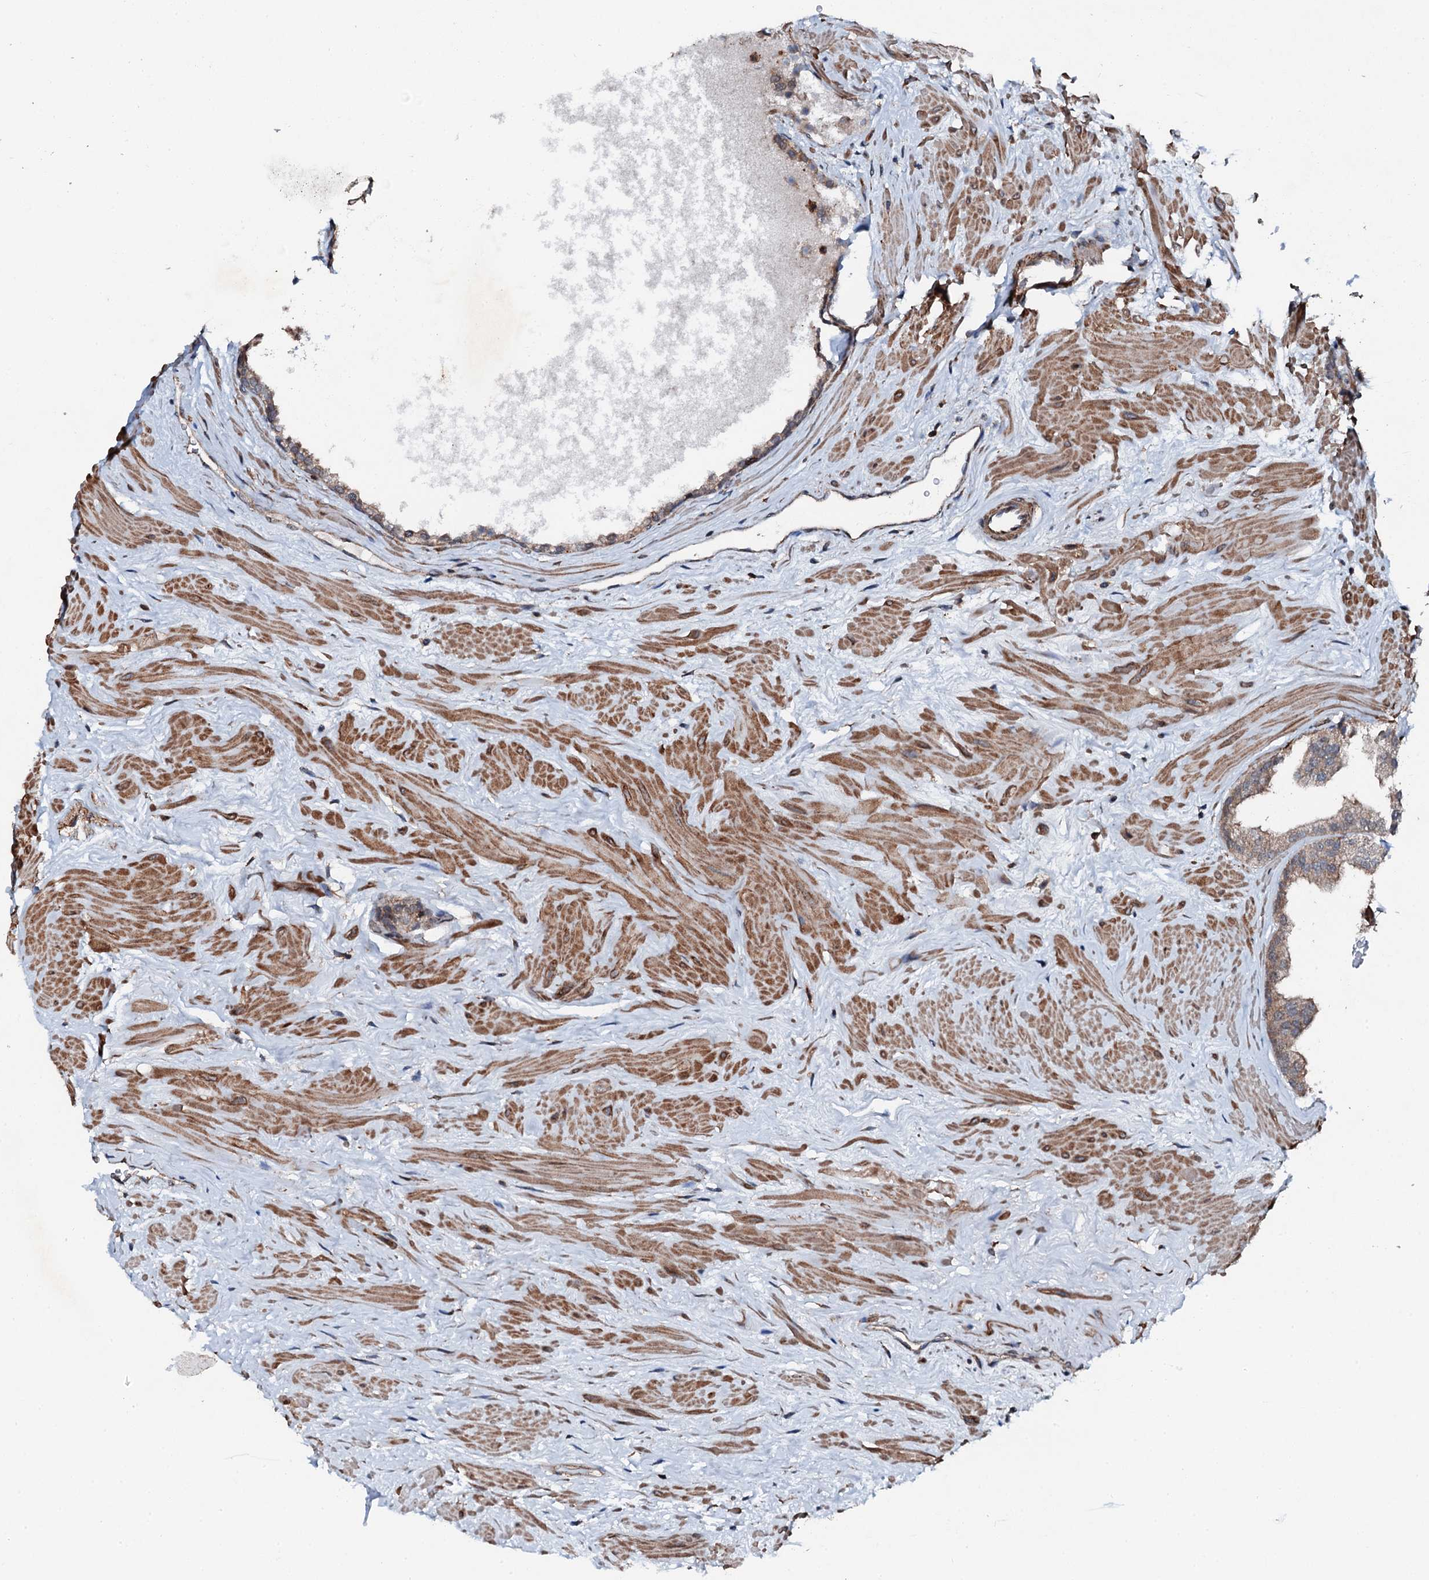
{"staining": {"intensity": "moderate", "quantity": ">75%", "location": "cytoplasmic/membranous"}, "tissue": "prostate", "cell_type": "Glandular cells", "image_type": "normal", "snomed": [{"axis": "morphology", "description": "Normal tissue, NOS"}, {"axis": "topography", "description": "Prostate"}], "caption": "Protein staining demonstrates moderate cytoplasmic/membranous expression in approximately >75% of glandular cells in unremarkable prostate.", "gene": "EDC4", "patient": {"sex": "male", "age": 48}}